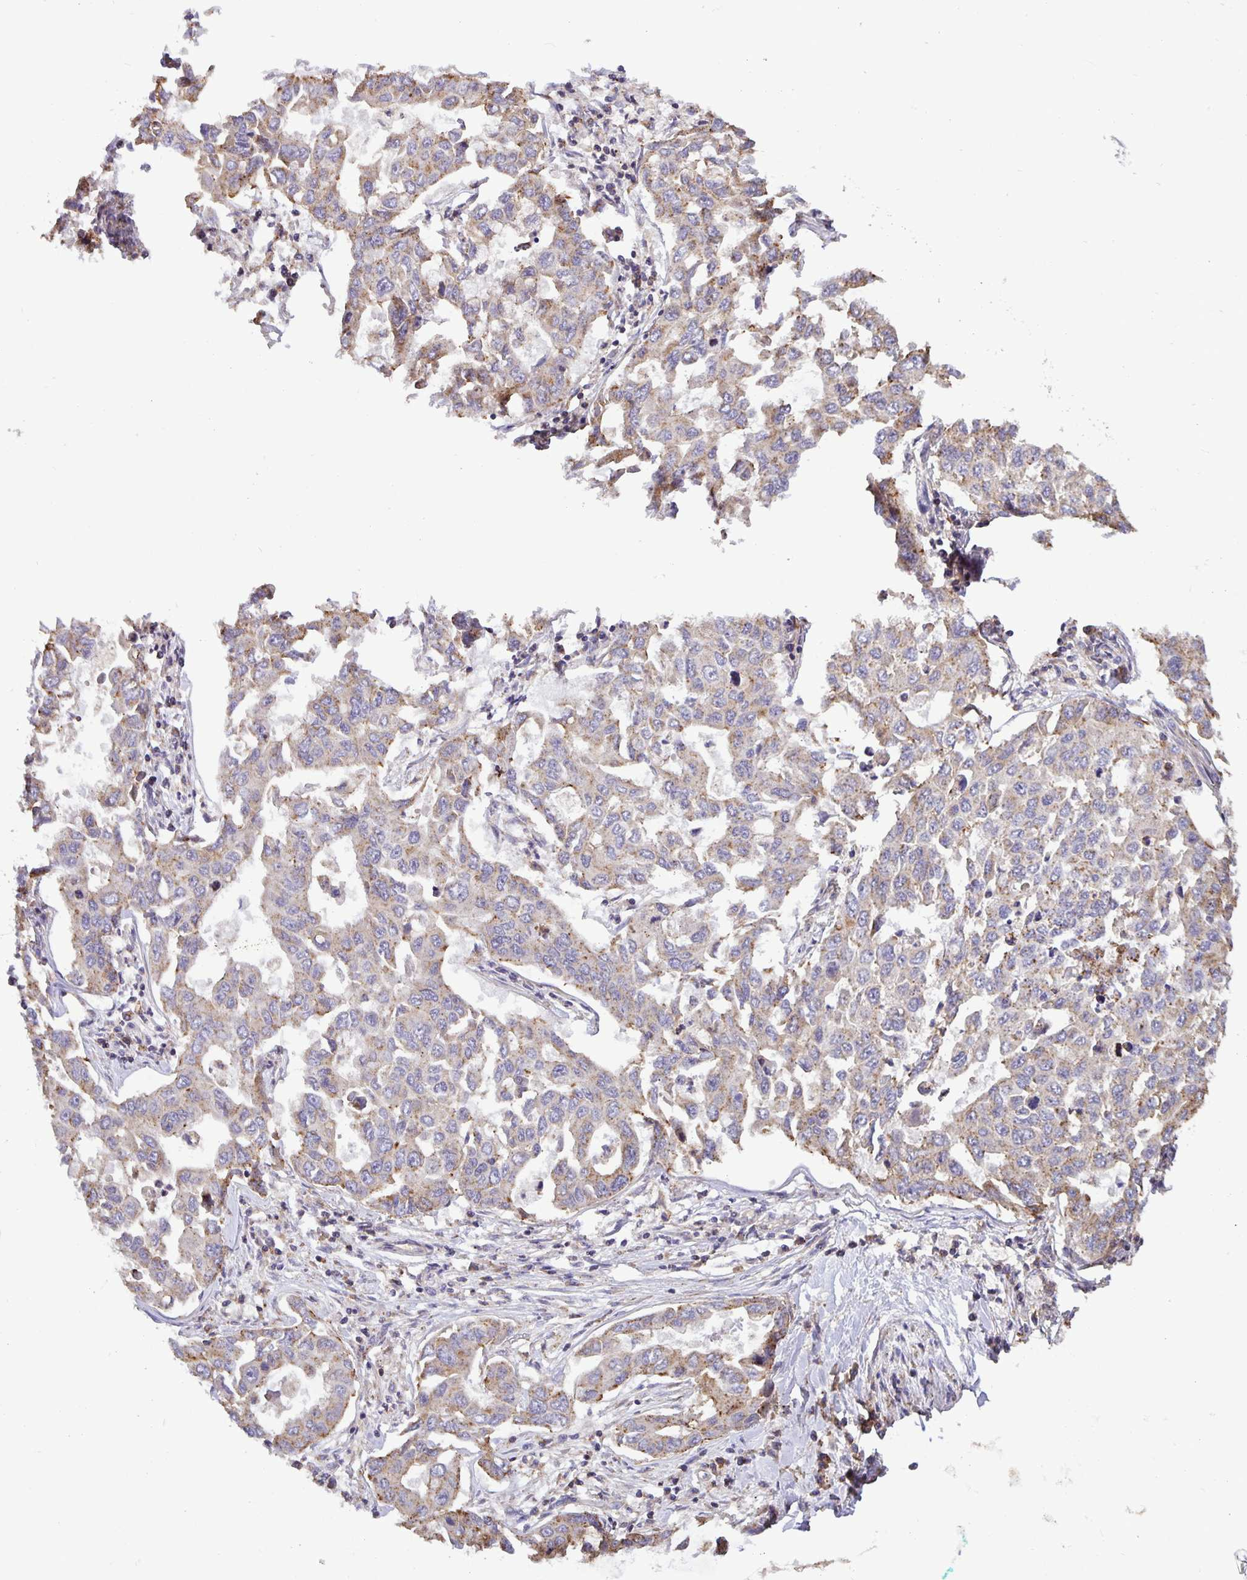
{"staining": {"intensity": "moderate", "quantity": ">75%", "location": "cytoplasmic/membranous"}, "tissue": "lung cancer", "cell_type": "Tumor cells", "image_type": "cancer", "snomed": [{"axis": "morphology", "description": "Adenocarcinoma, NOS"}, {"axis": "topography", "description": "Lung"}], "caption": "Human lung cancer (adenocarcinoma) stained for a protein (brown) demonstrates moderate cytoplasmic/membranous positive expression in about >75% of tumor cells.", "gene": "TMEM71", "patient": {"sex": "male", "age": 64}}